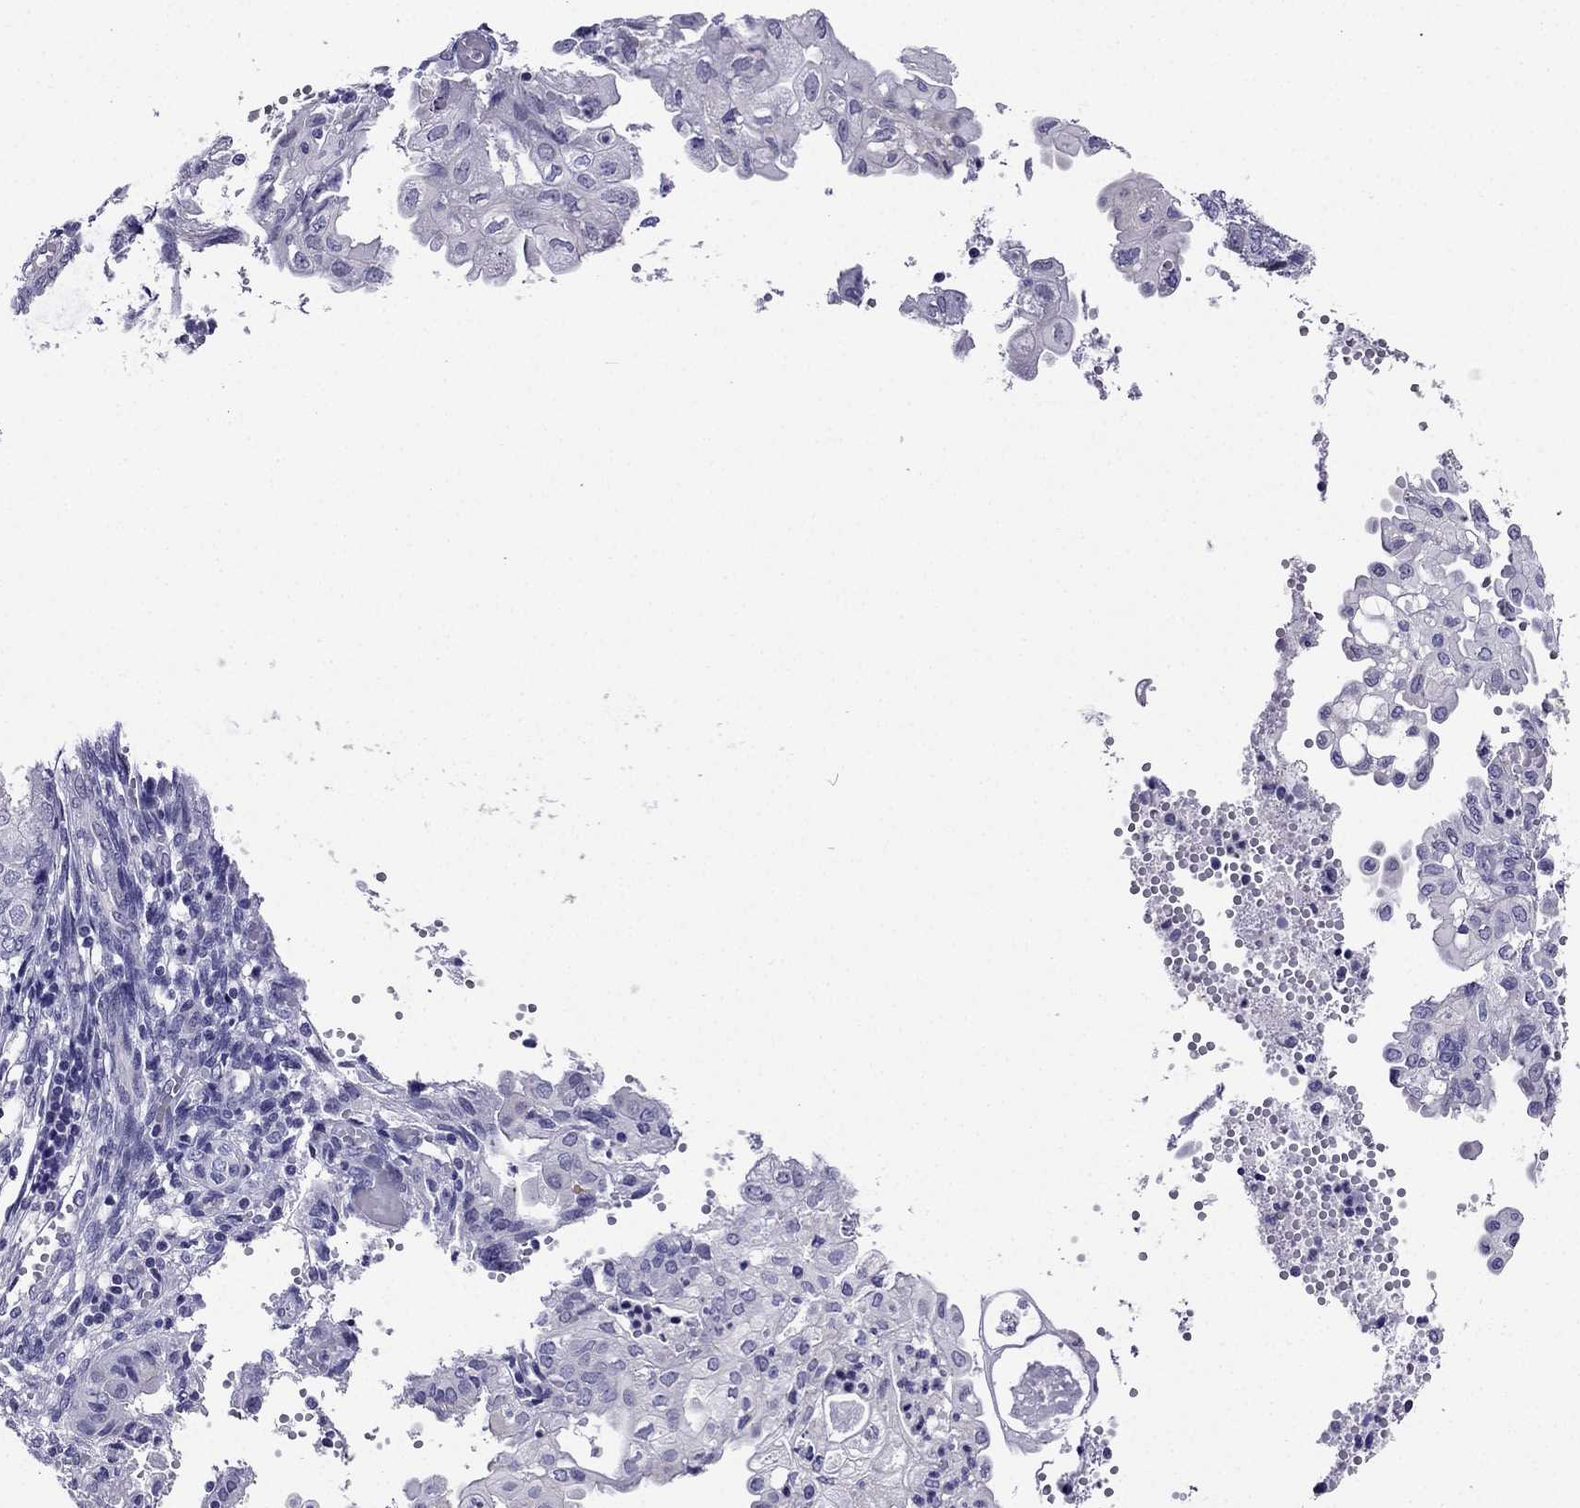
{"staining": {"intensity": "negative", "quantity": "none", "location": "none"}, "tissue": "endometrial cancer", "cell_type": "Tumor cells", "image_type": "cancer", "snomed": [{"axis": "morphology", "description": "Adenocarcinoma, NOS"}, {"axis": "topography", "description": "Endometrium"}], "caption": "A micrograph of human endometrial cancer is negative for staining in tumor cells.", "gene": "KCNJ10", "patient": {"sex": "female", "age": 68}}